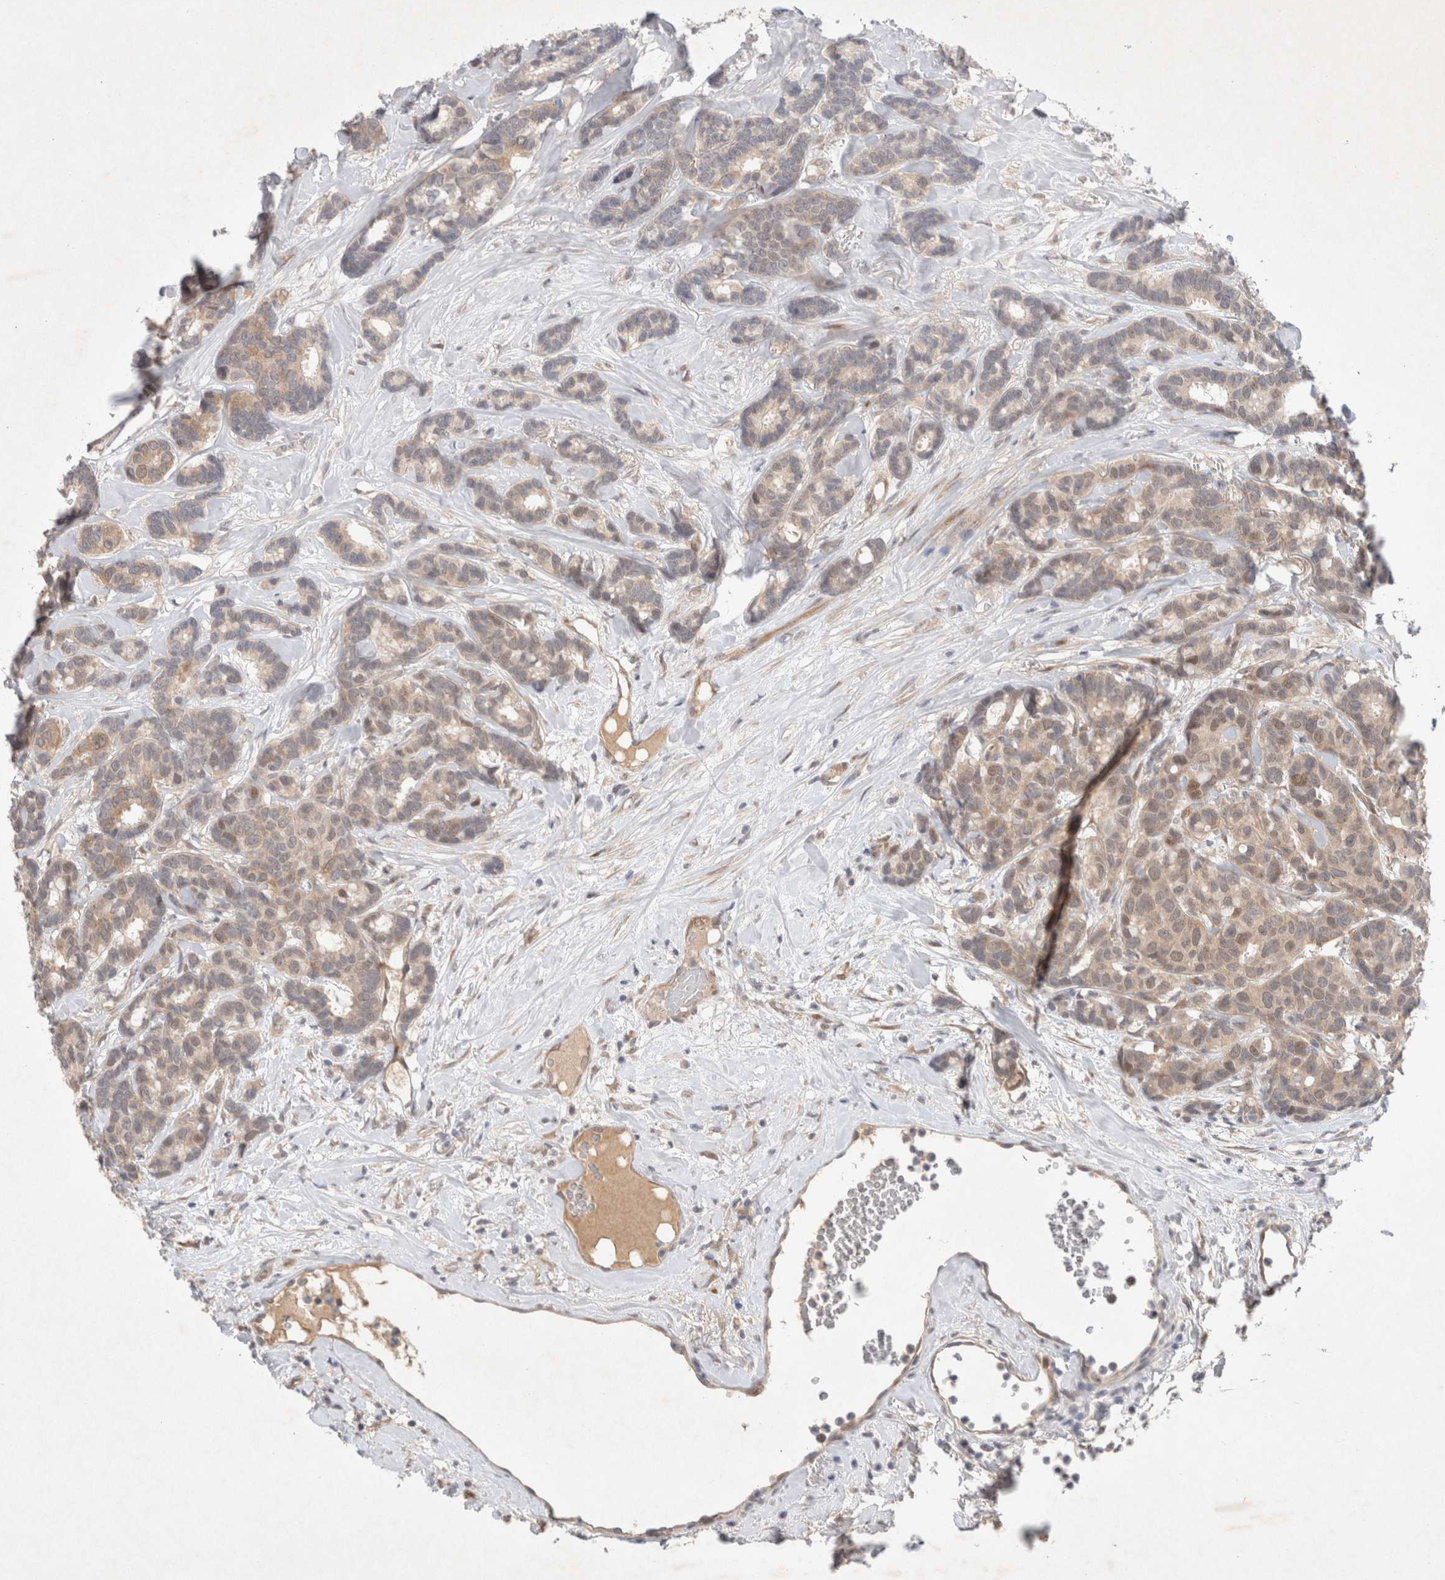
{"staining": {"intensity": "weak", "quantity": "25%-75%", "location": "cytoplasmic/membranous,nuclear"}, "tissue": "breast cancer", "cell_type": "Tumor cells", "image_type": "cancer", "snomed": [{"axis": "morphology", "description": "Duct carcinoma"}, {"axis": "topography", "description": "Breast"}], "caption": "Human intraductal carcinoma (breast) stained with a brown dye shows weak cytoplasmic/membranous and nuclear positive expression in about 25%-75% of tumor cells.", "gene": "RASAL2", "patient": {"sex": "female", "age": 87}}